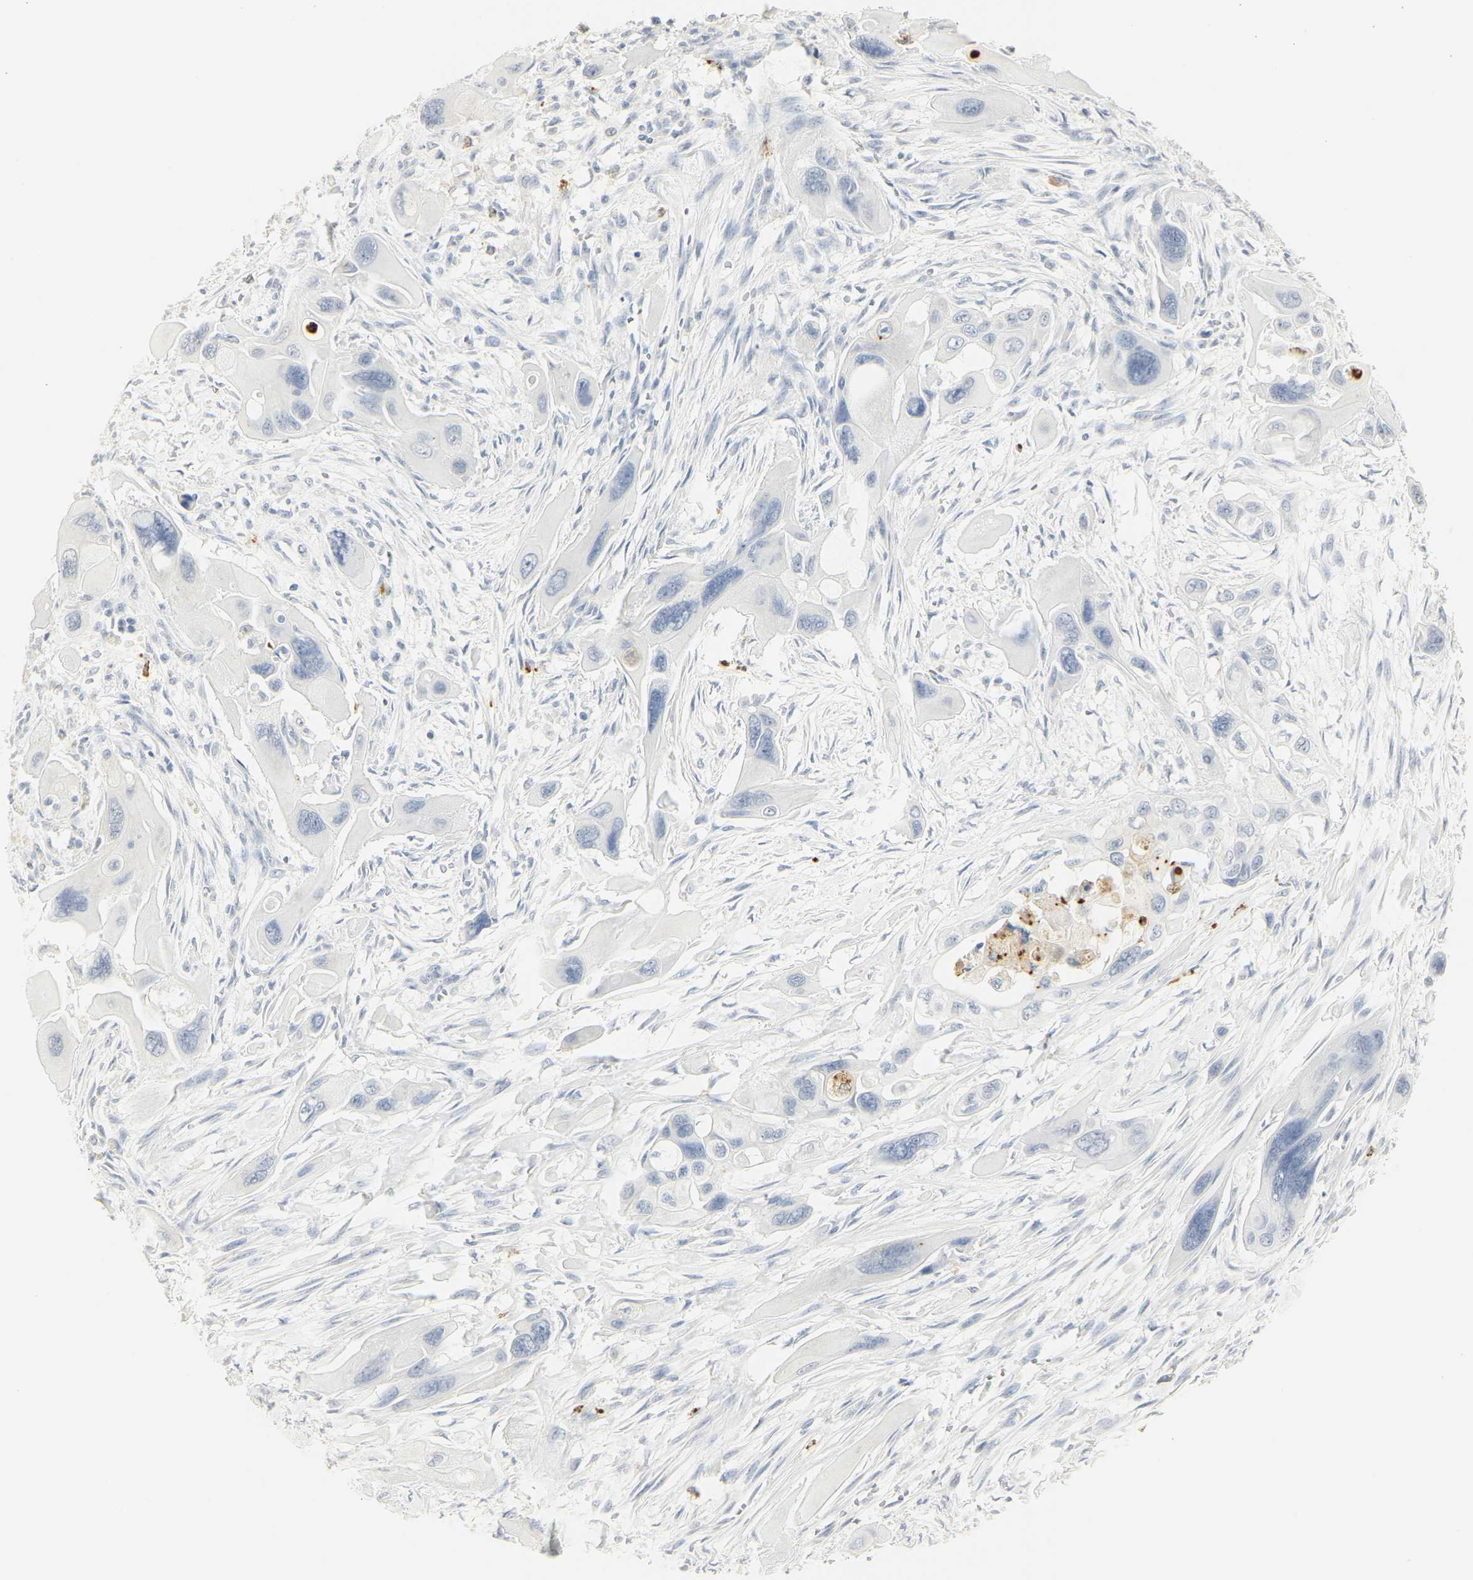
{"staining": {"intensity": "negative", "quantity": "none", "location": "none"}, "tissue": "pancreatic cancer", "cell_type": "Tumor cells", "image_type": "cancer", "snomed": [{"axis": "morphology", "description": "Adenocarcinoma, NOS"}, {"axis": "topography", "description": "Pancreas"}], "caption": "A histopathology image of adenocarcinoma (pancreatic) stained for a protein exhibits no brown staining in tumor cells.", "gene": "MPO", "patient": {"sex": "male", "age": 73}}